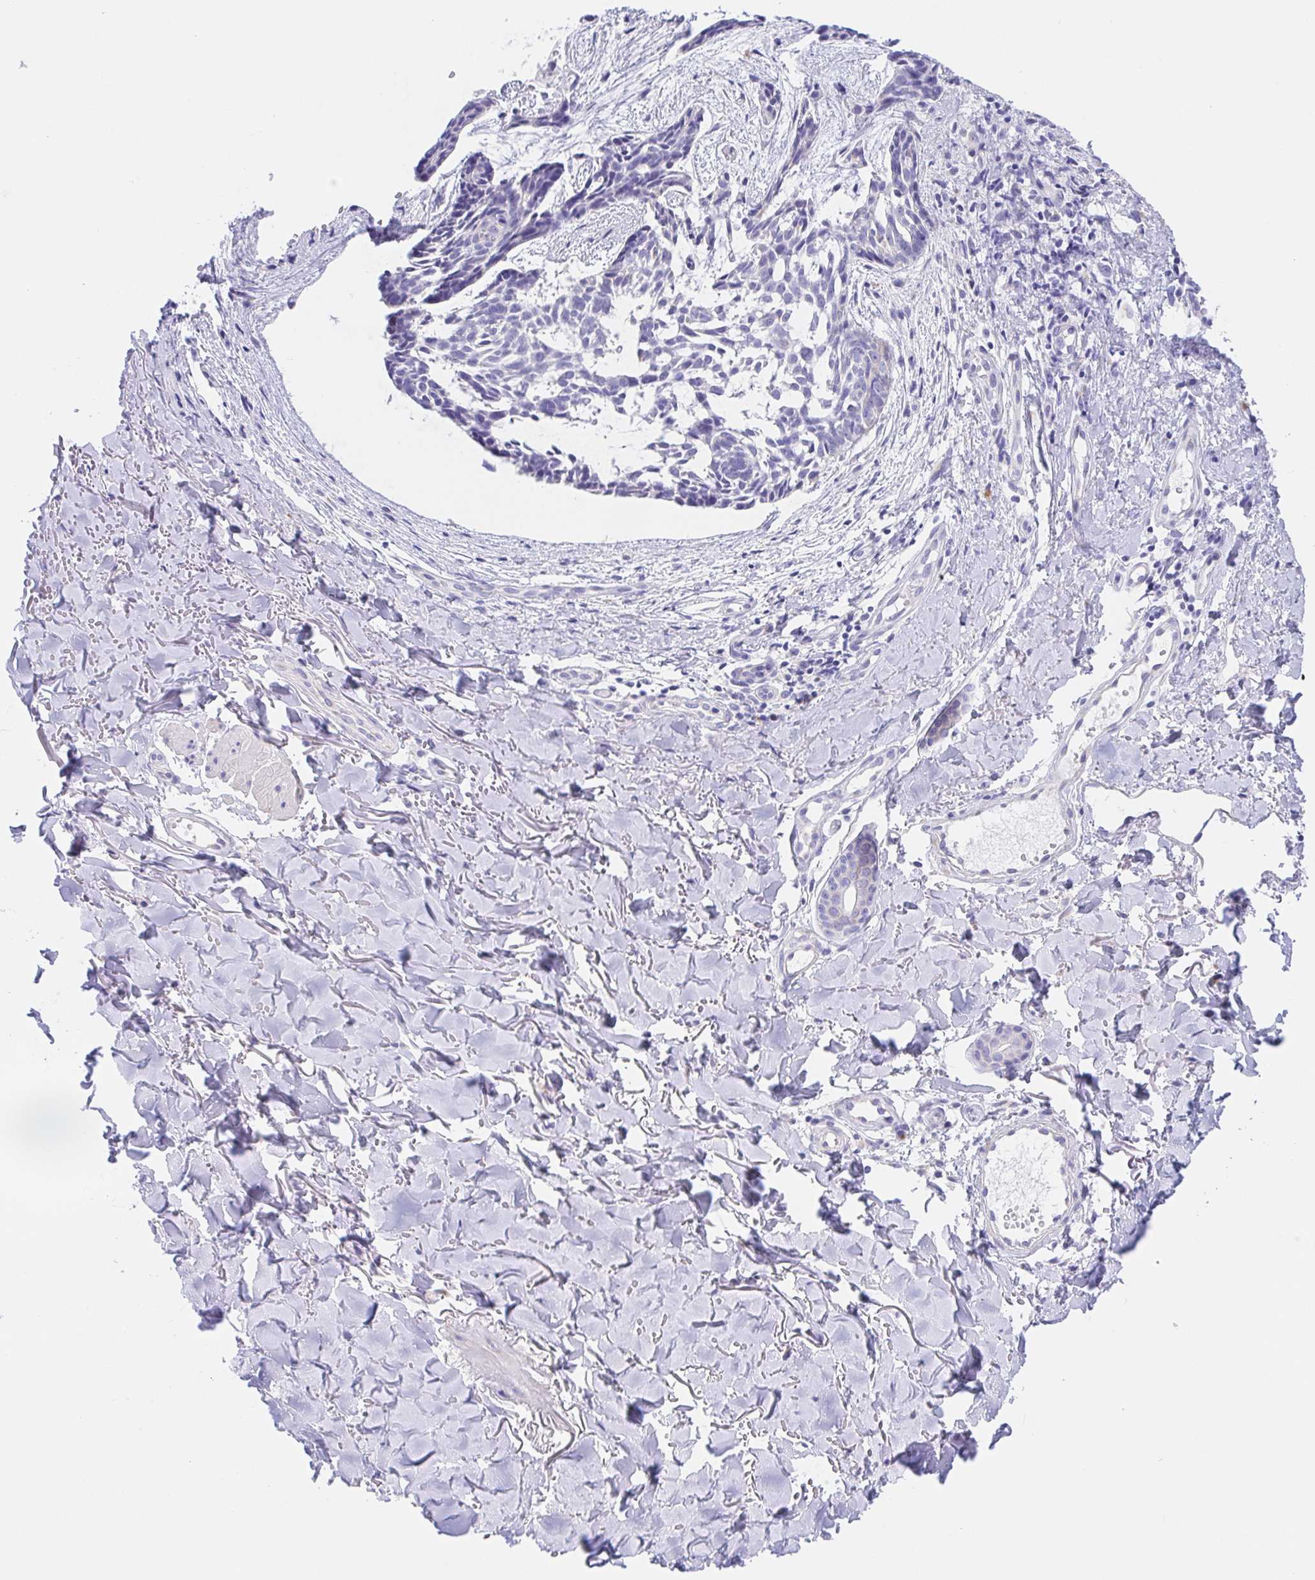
{"staining": {"intensity": "negative", "quantity": "none", "location": "none"}, "tissue": "skin cancer", "cell_type": "Tumor cells", "image_type": "cancer", "snomed": [{"axis": "morphology", "description": "Basal cell carcinoma"}, {"axis": "topography", "description": "Skin"}], "caption": "Protein analysis of skin basal cell carcinoma demonstrates no significant staining in tumor cells.", "gene": "SCG3", "patient": {"sex": "male", "age": 78}}